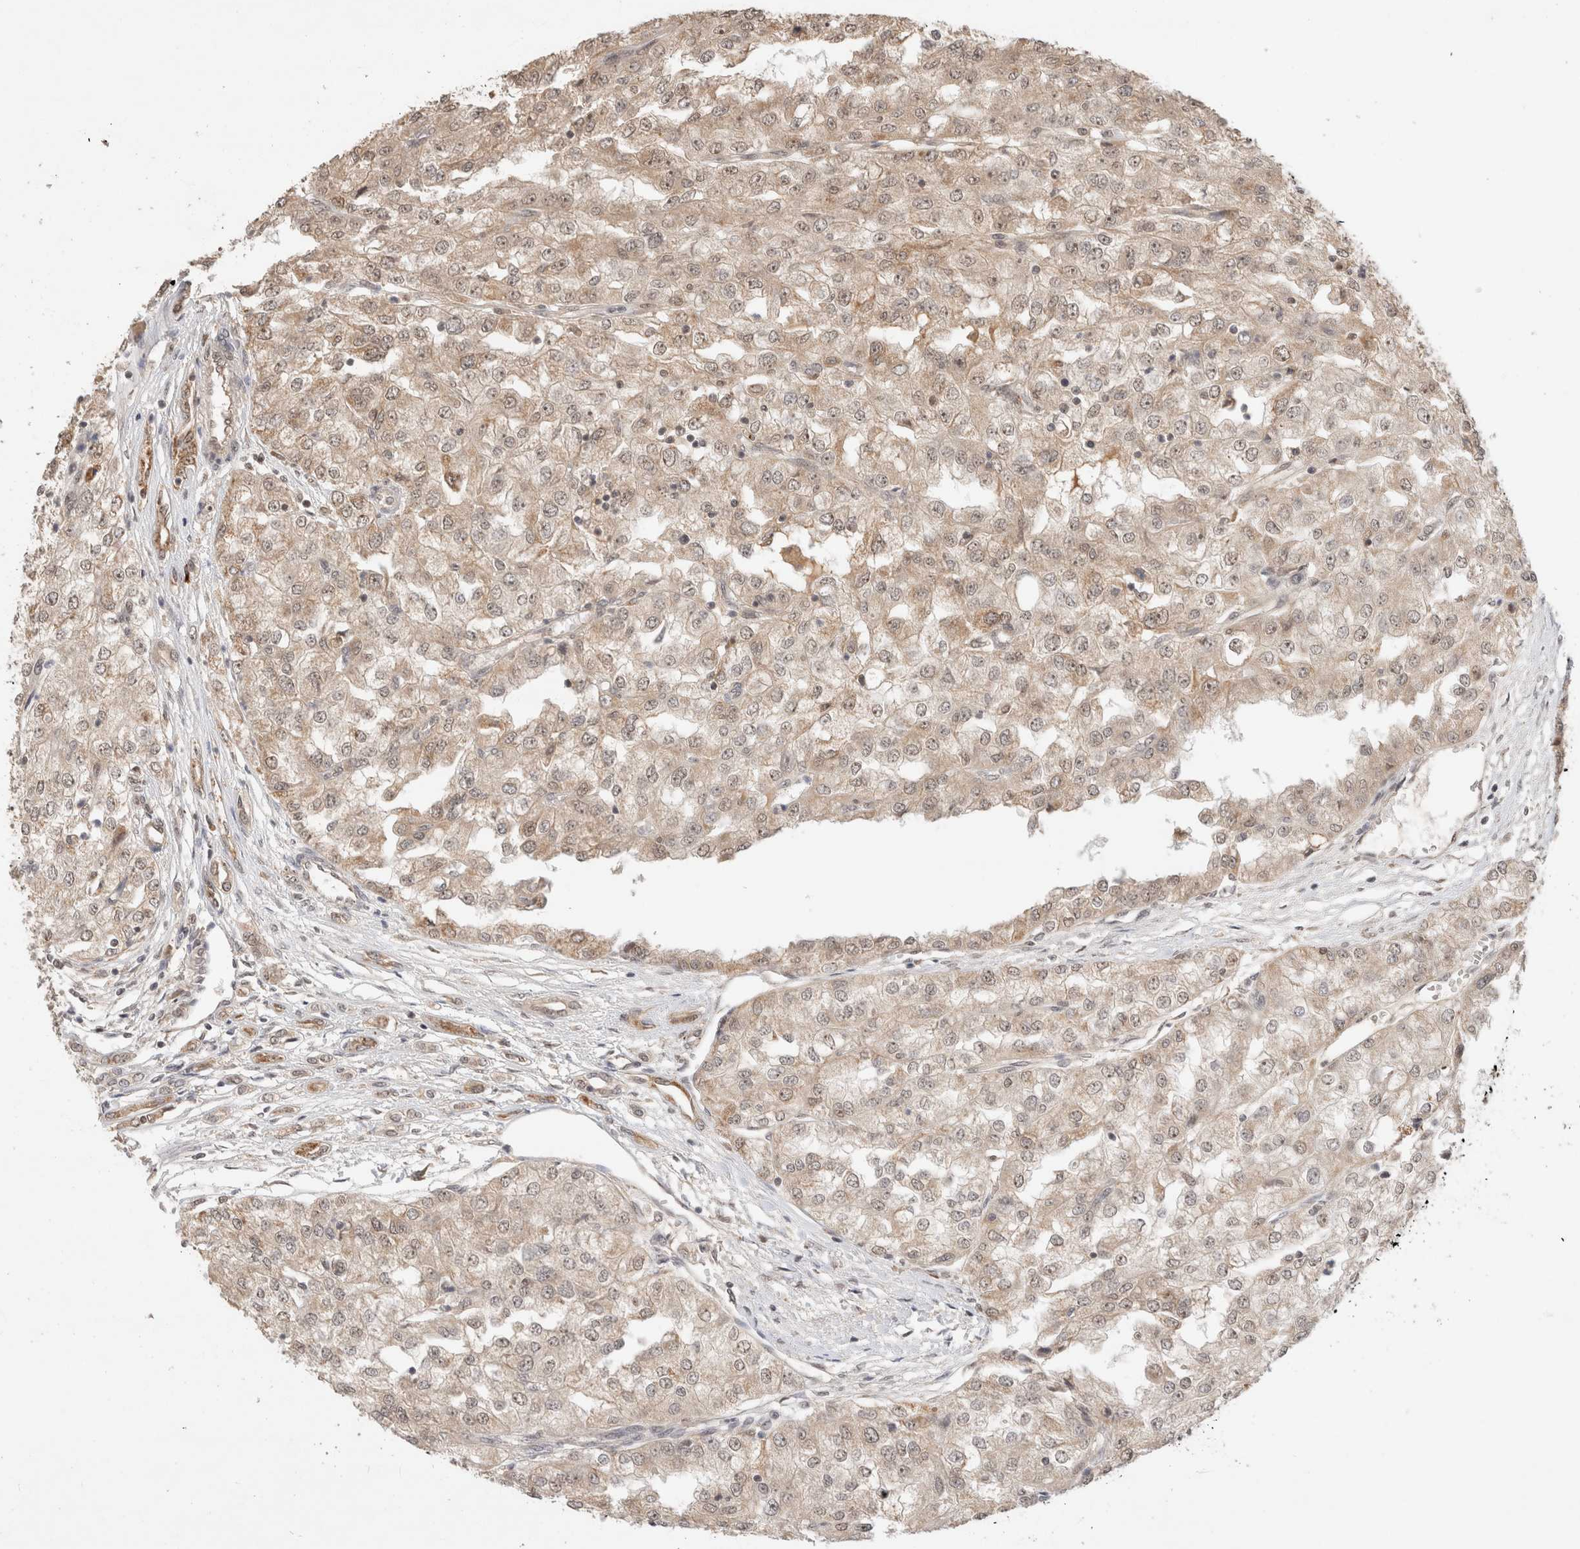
{"staining": {"intensity": "weak", "quantity": ">75%", "location": "cytoplasmic/membranous,nuclear"}, "tissue": "renal cancer", "cell_type": "Tumor cells", "image_type": "cancer", "snomed": [{"axis": "morphology", "description": "Adenocarcinoma, NOS"}, {"axis": "topography", "description": "Kidney"}], "caption": "Immunohistochemistry (IHC) micrograph of neoplastic tissue: renal adenocarcinoma stained using immunohistochemistry (IHC) shows low levels of weak protein expression localized specifically in the cytoplasmic/membranous and nuclear of tumor cells, appearing as a cytoplasmic/membranous and nuclear brown color.", "gene": "MPHOSPH6", "patient": {"sex": "female", "age": 54}}